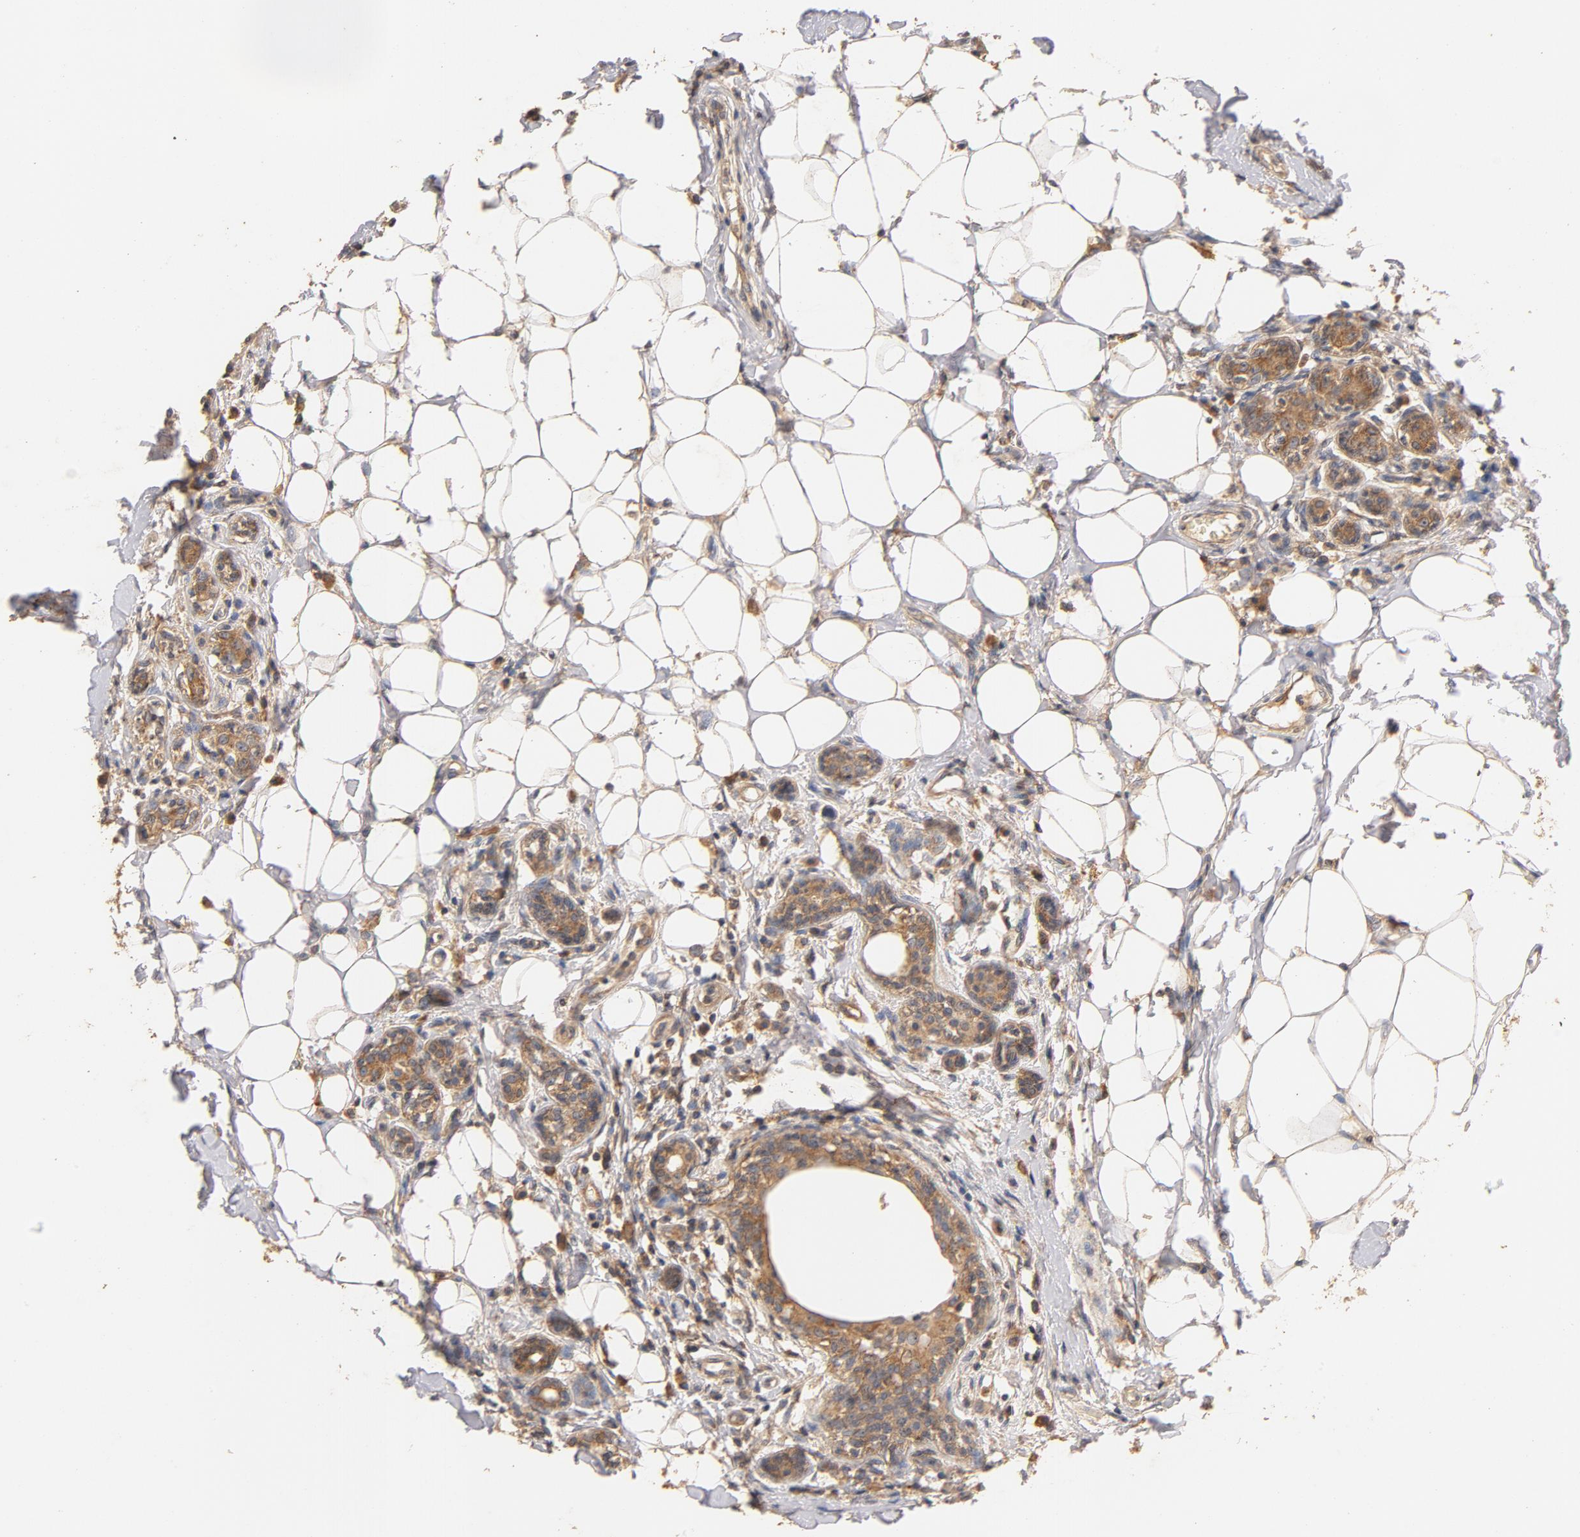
{"staining": {"intensity": "moderate", "quantity": ">75%", "location": "cytoplasmic/membranous"}, "tissue": "breast cancer", "cell_type": "Tumor cells", "image_type": "cancer", "snomed": [{"axis": "morphology", "description": "Duct carcinoma"}, {"axis": "topography", "description": "Breast"}], "caption": "Tumor cells display medium levels of moderate cytoplasmic/membranous positivity in about >75% of cells in human intraductal carcinoma (breast).", "gene": "DDX6", "patient": {"sex": "female", "age": 40}}